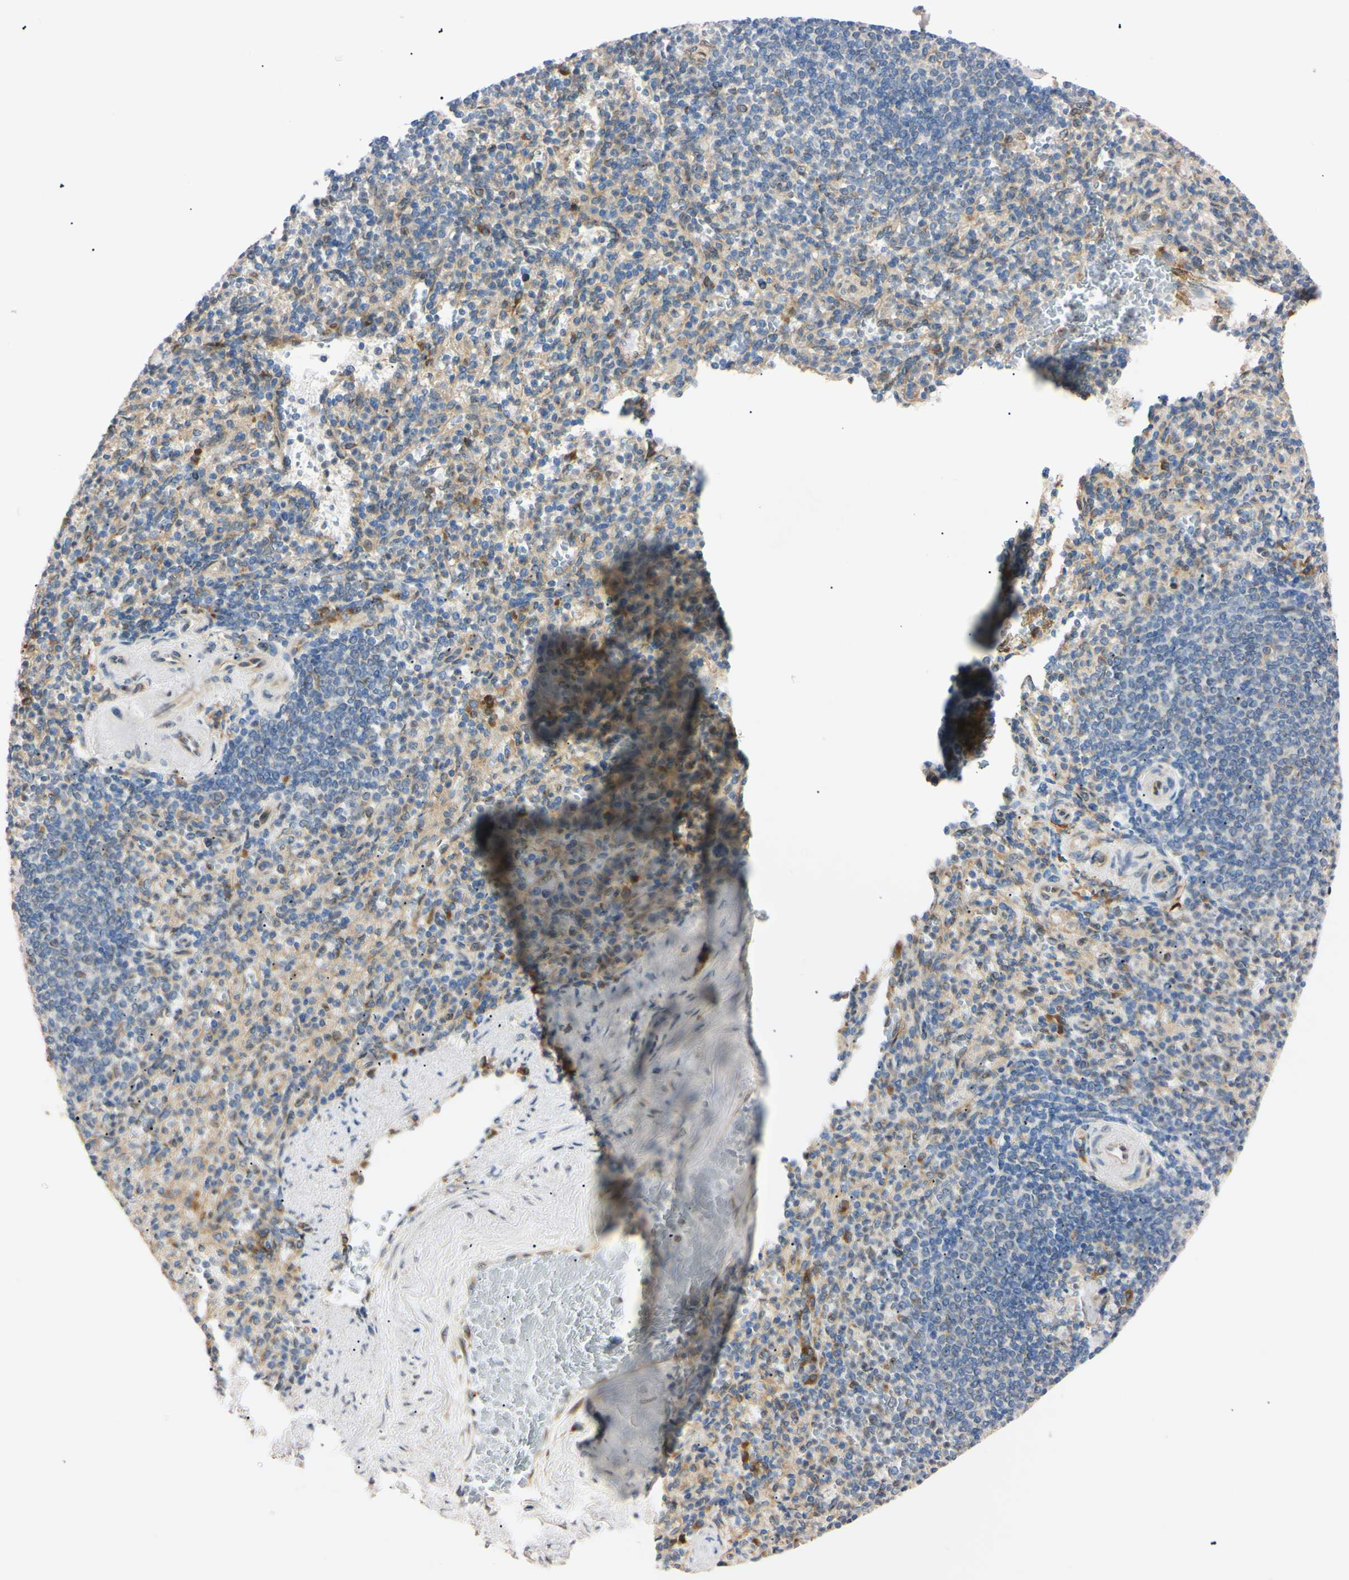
{"staining": {"intensity": "weak", "quantity": ">75%", "location": "cytoplasmic/membranous"}, "tissue": "spleen", "cell_type": "Cells in red pulp", "image_type": "normal", "snomed": [{"axis": "morphology", "description": "Normal tissue, NOS"}, {"axis": "topography", "description": "Spleen"}], "caption": "A photomicrograph showing weak cytoplasmic/membranous expression in approximately >75% of cells in red pulp in unremarkable spleen, as visualized by brown immunohistochemical staining.", "gene": "IER3IP1", "patient": {"sex": "female", "age": 74}}